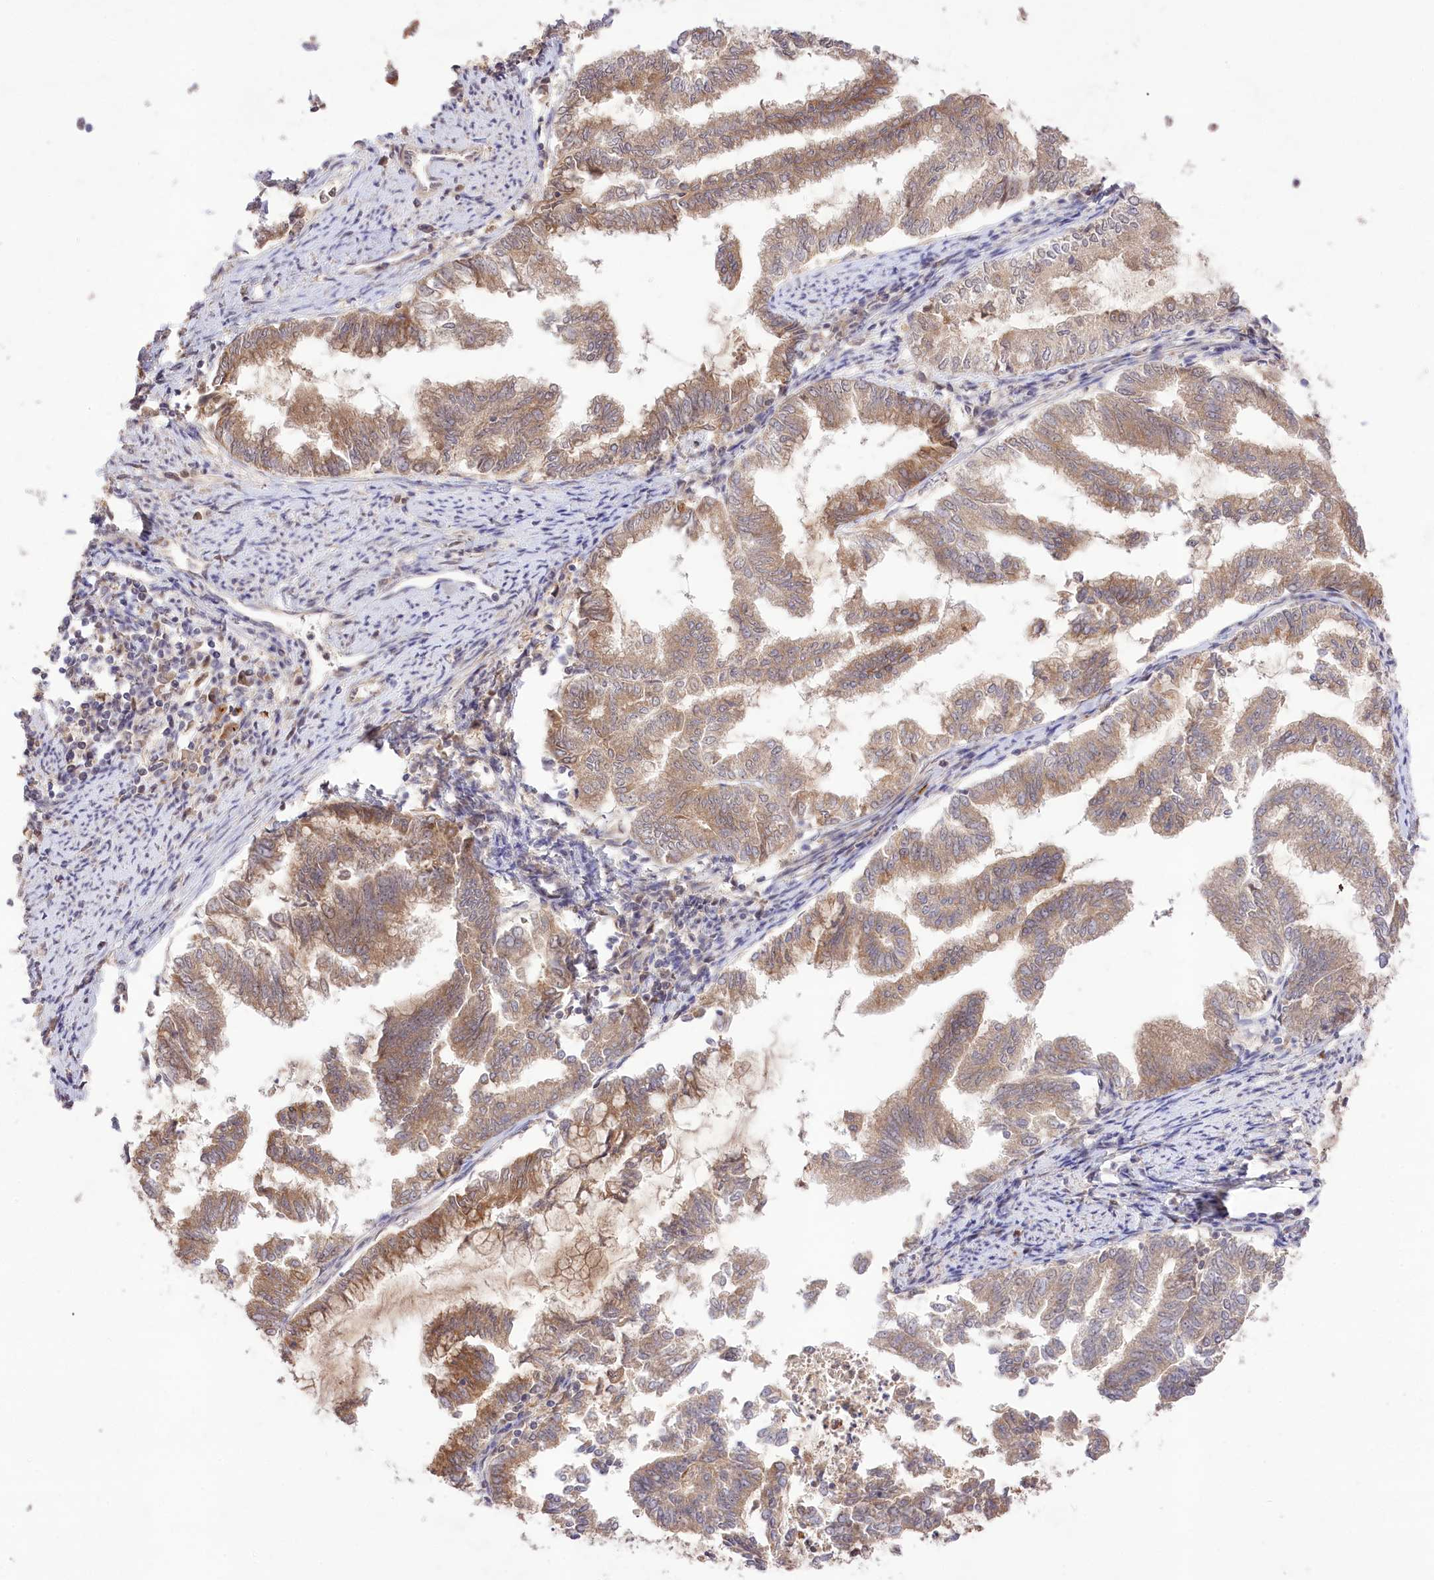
{"staining": {"intensity": "moderate", "quantity": ">75%", "location": "cytoplasmic/membranous"}, "tissue": "endometrial cancer", "cell_type": "Tumor cells", "image_type": "cancer", "snomed": [{"axis": "morphology", "description": "Adenocarcinoma, NOS"}, {"axis": "topography", "description": "Endometrium"}], "caption": "This micrograph shows endometrial cancer stained with IHC to label a protein in brown. The cytoplasmic/membranous of tumor cells show moderate positivity for the protein. Nuclei are counter-stained blue.", "gene": "HELT", "patient": {"sex": "female", "age": 79}}